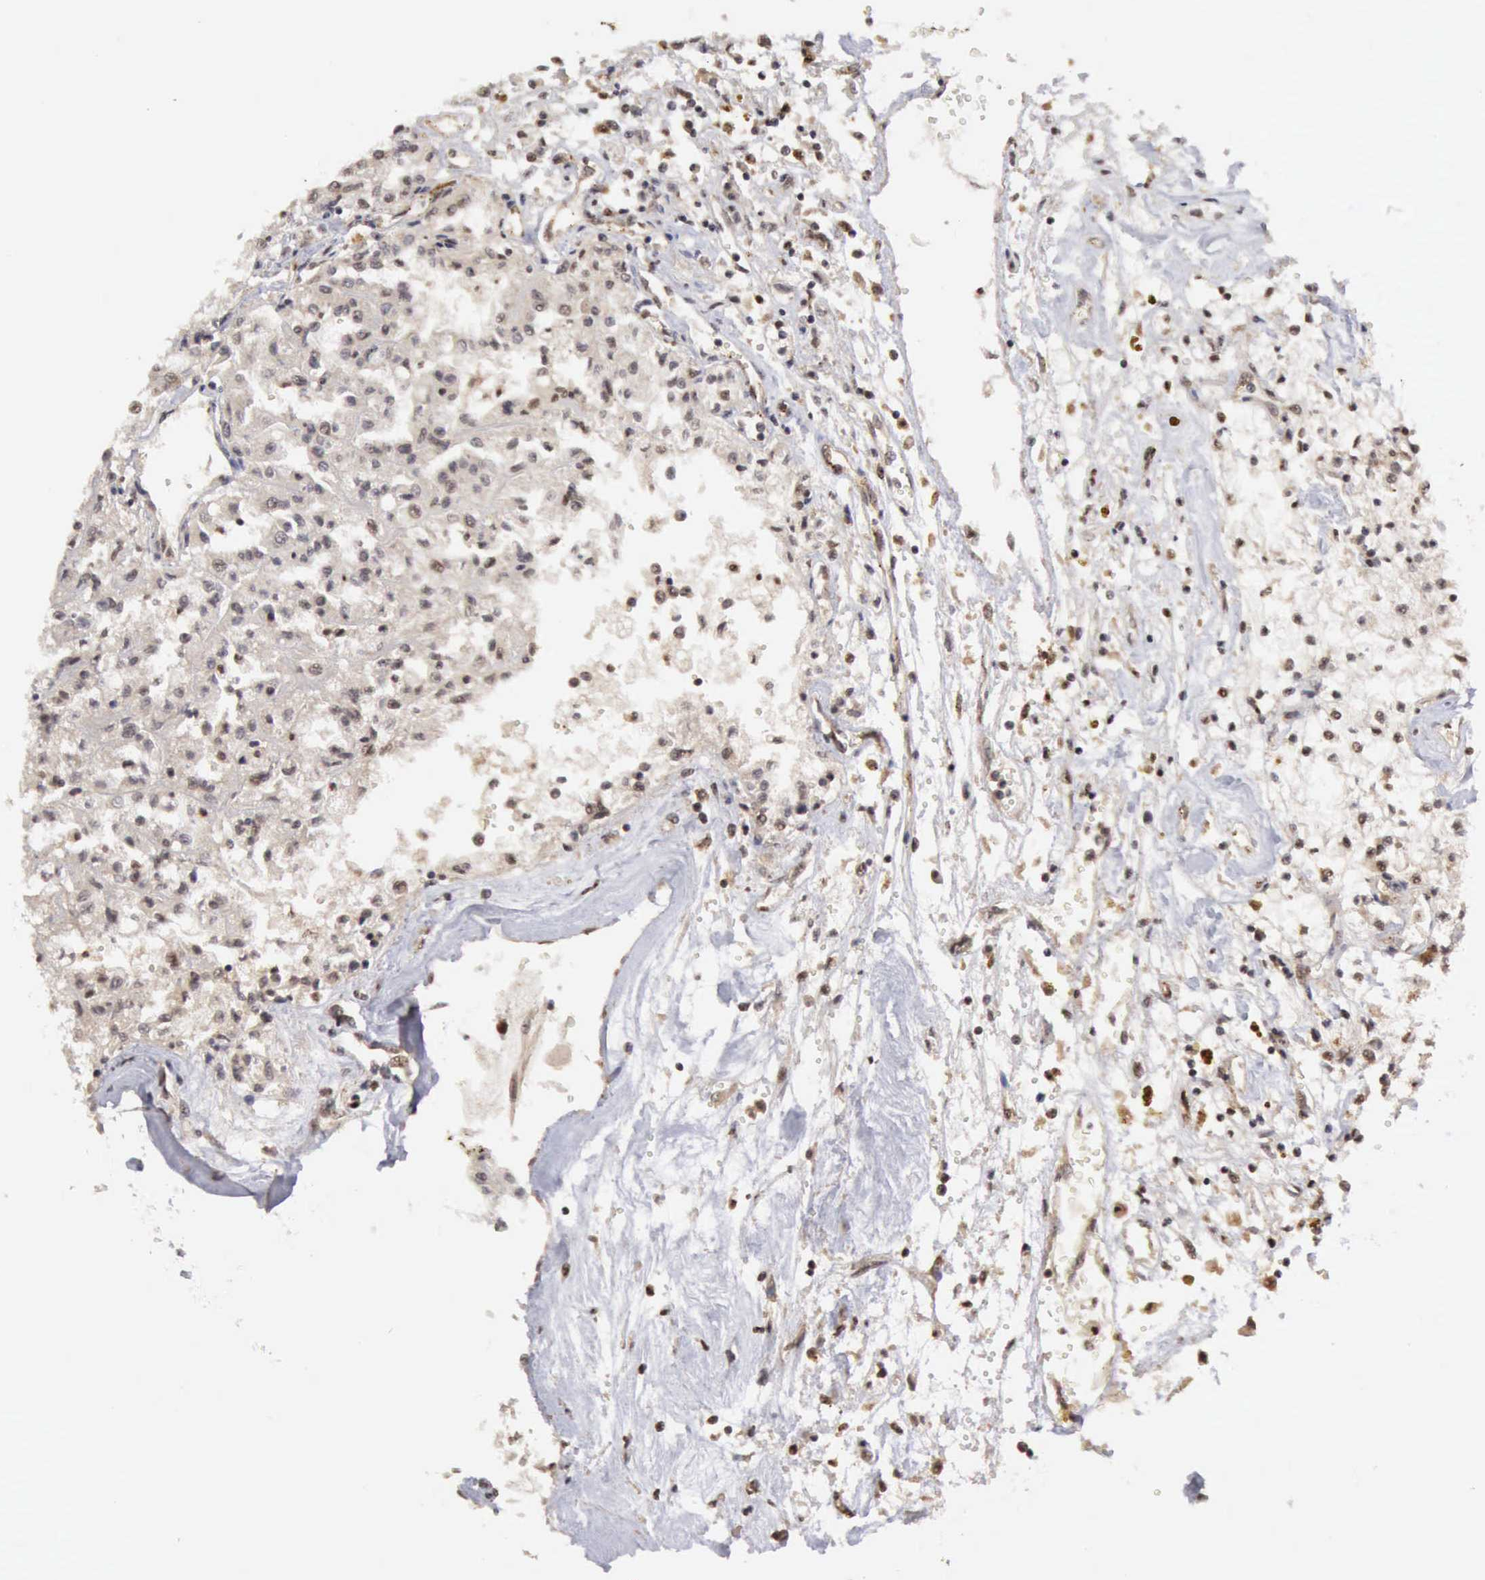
{"staining": {"intensity": "weak", "quantity": ">75%", "location": "cytoplasmic/membranous"}, "tissue": "renal cancer", "cell_type": "Tumor cells", "image_type": "cancer", "snomed": [{"axis": "morphology", "description": "Adenocarcinoma, NOS"}, {"axis": "topography", "description": "Kidney"}], "caption": "Protein expression analysis of renal cancer displays weak cytoplasmic/membranous expression in about >75% of tumor cells.", "gene": "CDKN2A", "patient": {"sex": "male", "age": 78}}